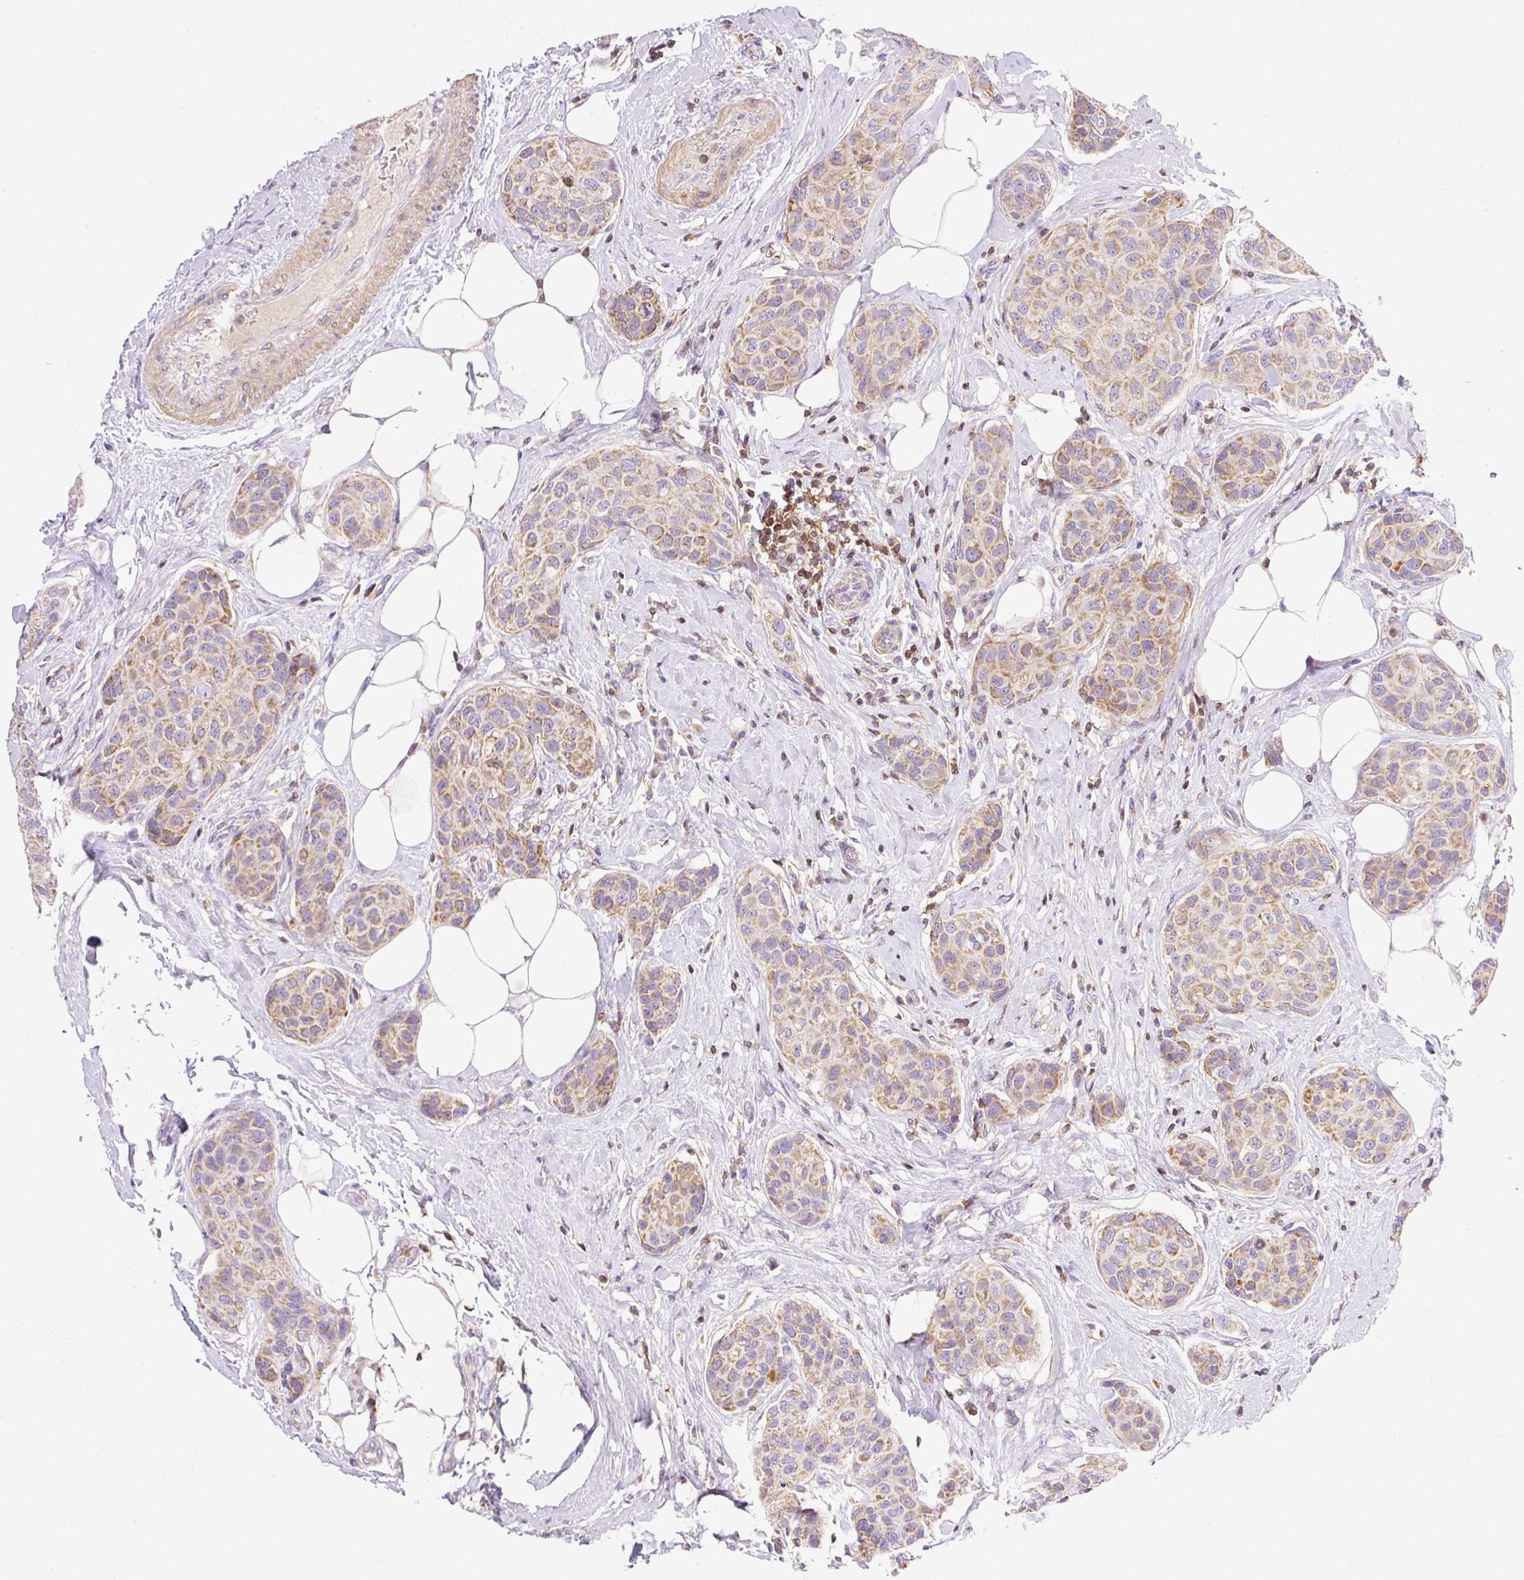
{"staining": {"intensity": "moderate", "quantity": ">75%", "location": "cytoplasmic/membranous"}, "tissue": "breast cancer", "cell_type": "Tumor cells", "image_type": "cancer", "snomed": [{"axis": "morphology", "description": "Duct carcinoma"}, {"axis": "topography", "description": "Breast"}, {"axis": "topography", "description": "Lymph node"}], "caption": "This micrograph demonstrates immunohistochemistry staining of human breast cancer, with medium moderate cytoplasmic/membranous expression in about >75% of tumor cells.", "gene": "IMMT", "patient": {"sex": "female", "age": 80}}